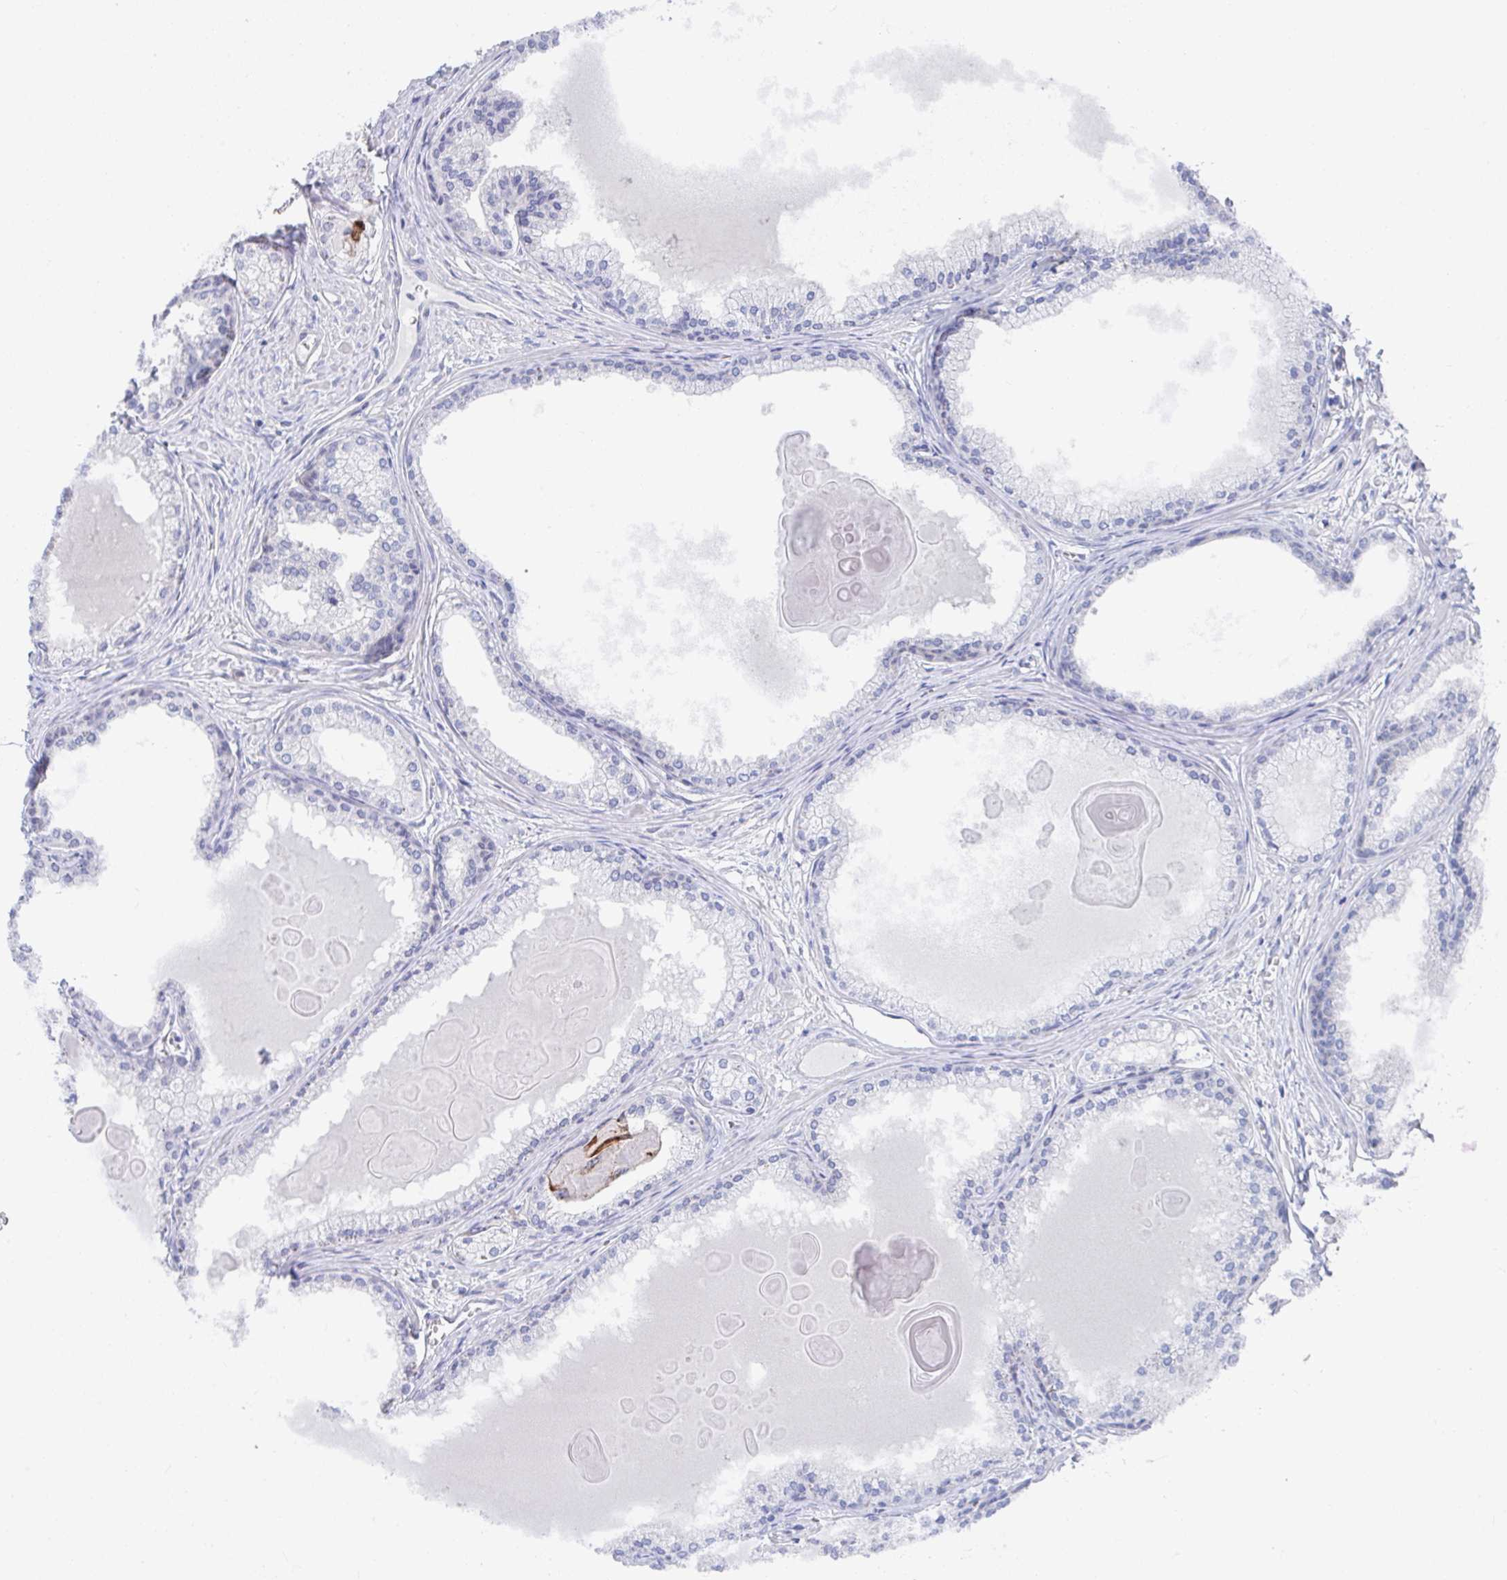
{"staining": {"intensity": "negative", "quantity": "none", "location": "none"}, "tissue": "prostate cancer", "cell_type": "Tumor cells", "image_type": "cancer", "snomed": [{"axis": "morphology", "description": "Adenocarcinoma, High grade"}, {"axis": "topography", "description": "Prostate"}], "caption": "DAB immunohistochemical staining of human prostate cancer shows no significant staining in tumor cells.", "gene": "KCNK5", "patient": {"sex": "male", "age": 68}}